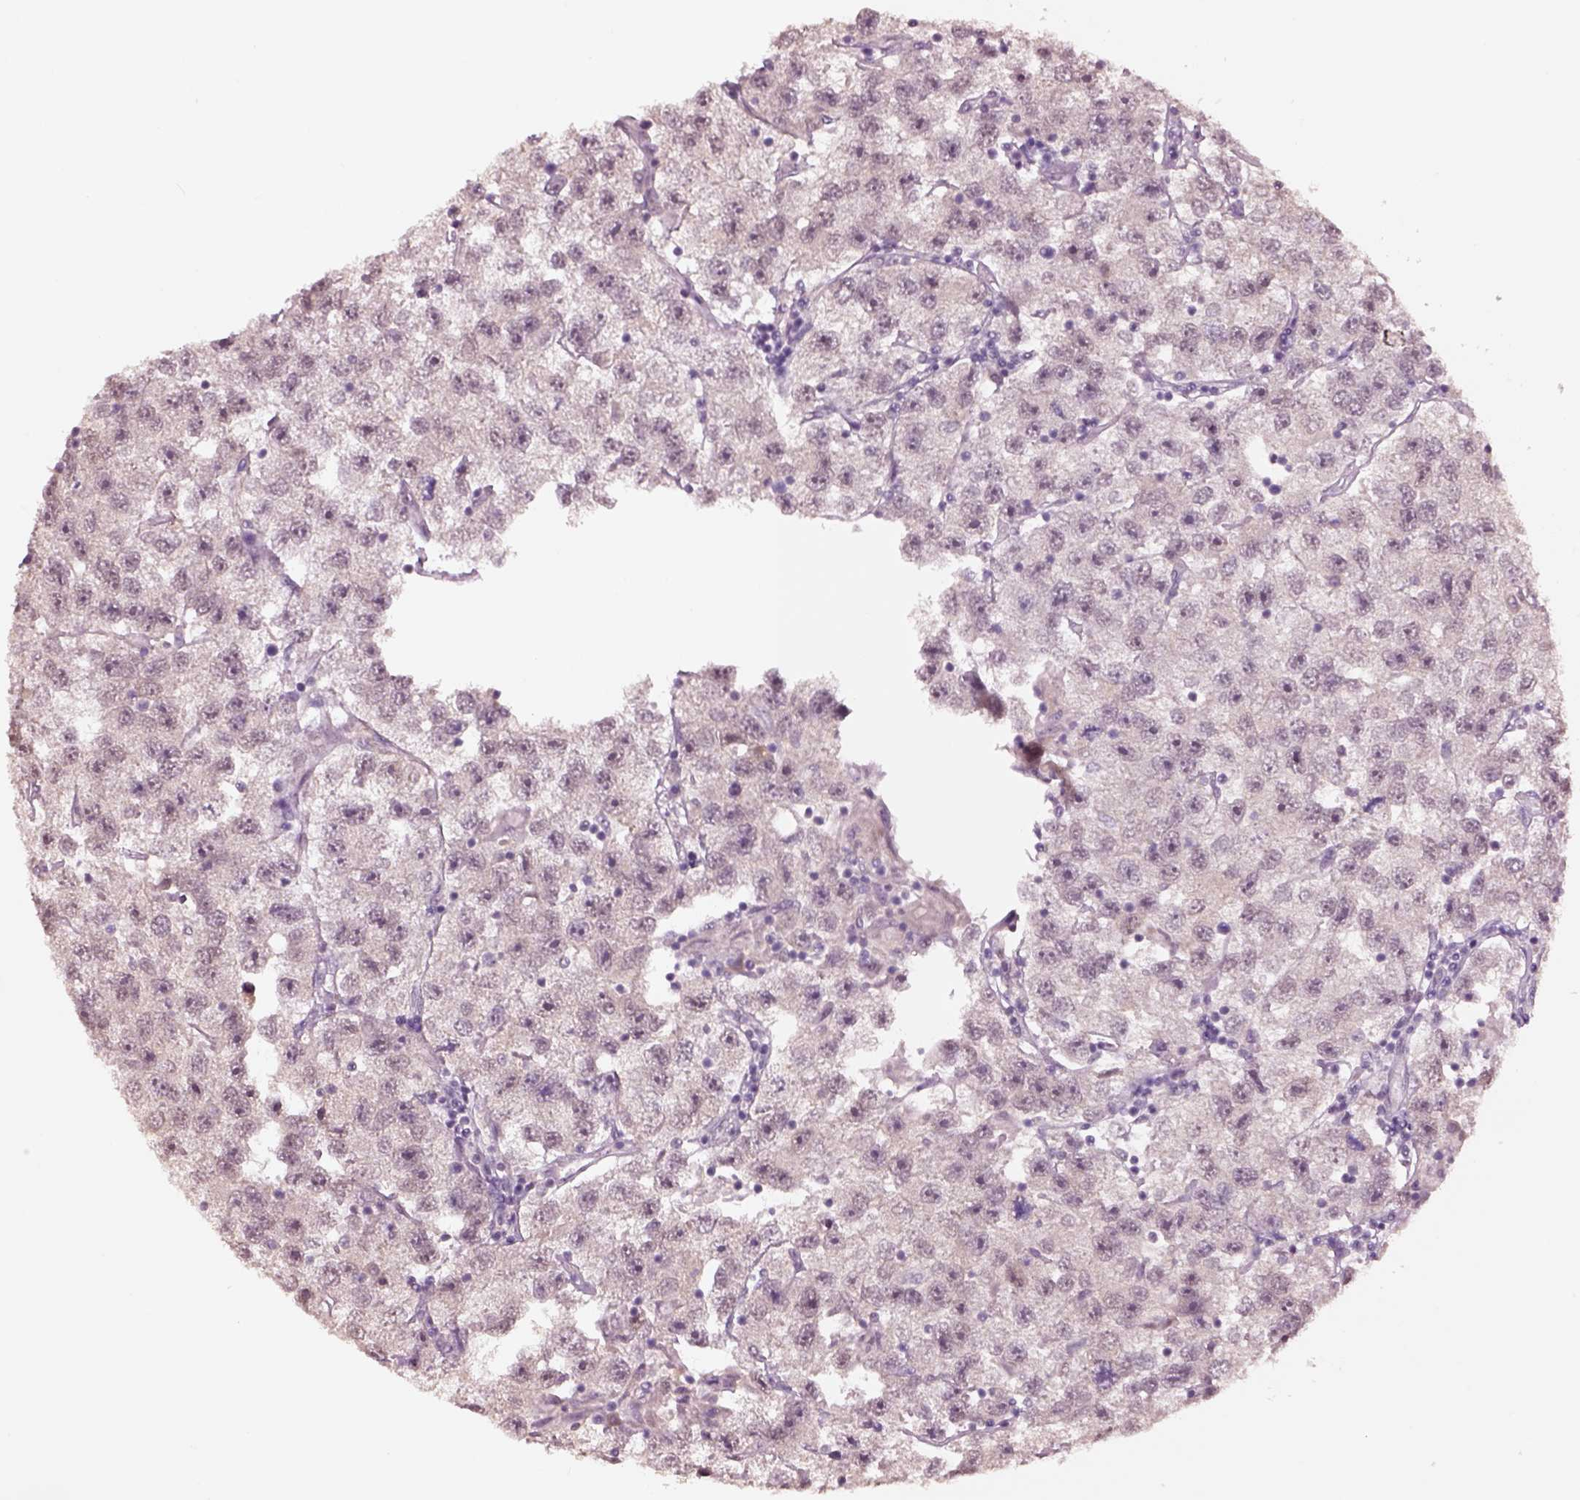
{"staining": {"intensity": "negative", "quantity": "none", "location": "none"}, "tissue": "testis cancer", "cell_type": "Tumor cells", "image_type": "cancer", "snomed": [{"axis": "morphology", "description": "Seminoma, NOS"}, {"axis": "topography", "description": "Testis"}], "caption": "Seminoma (testis) was stained to show a protein in brown. There is no significant expression in tumor cells.", "gene": "SEPHS1", "patient": {"sex": "male", "age": 26}}